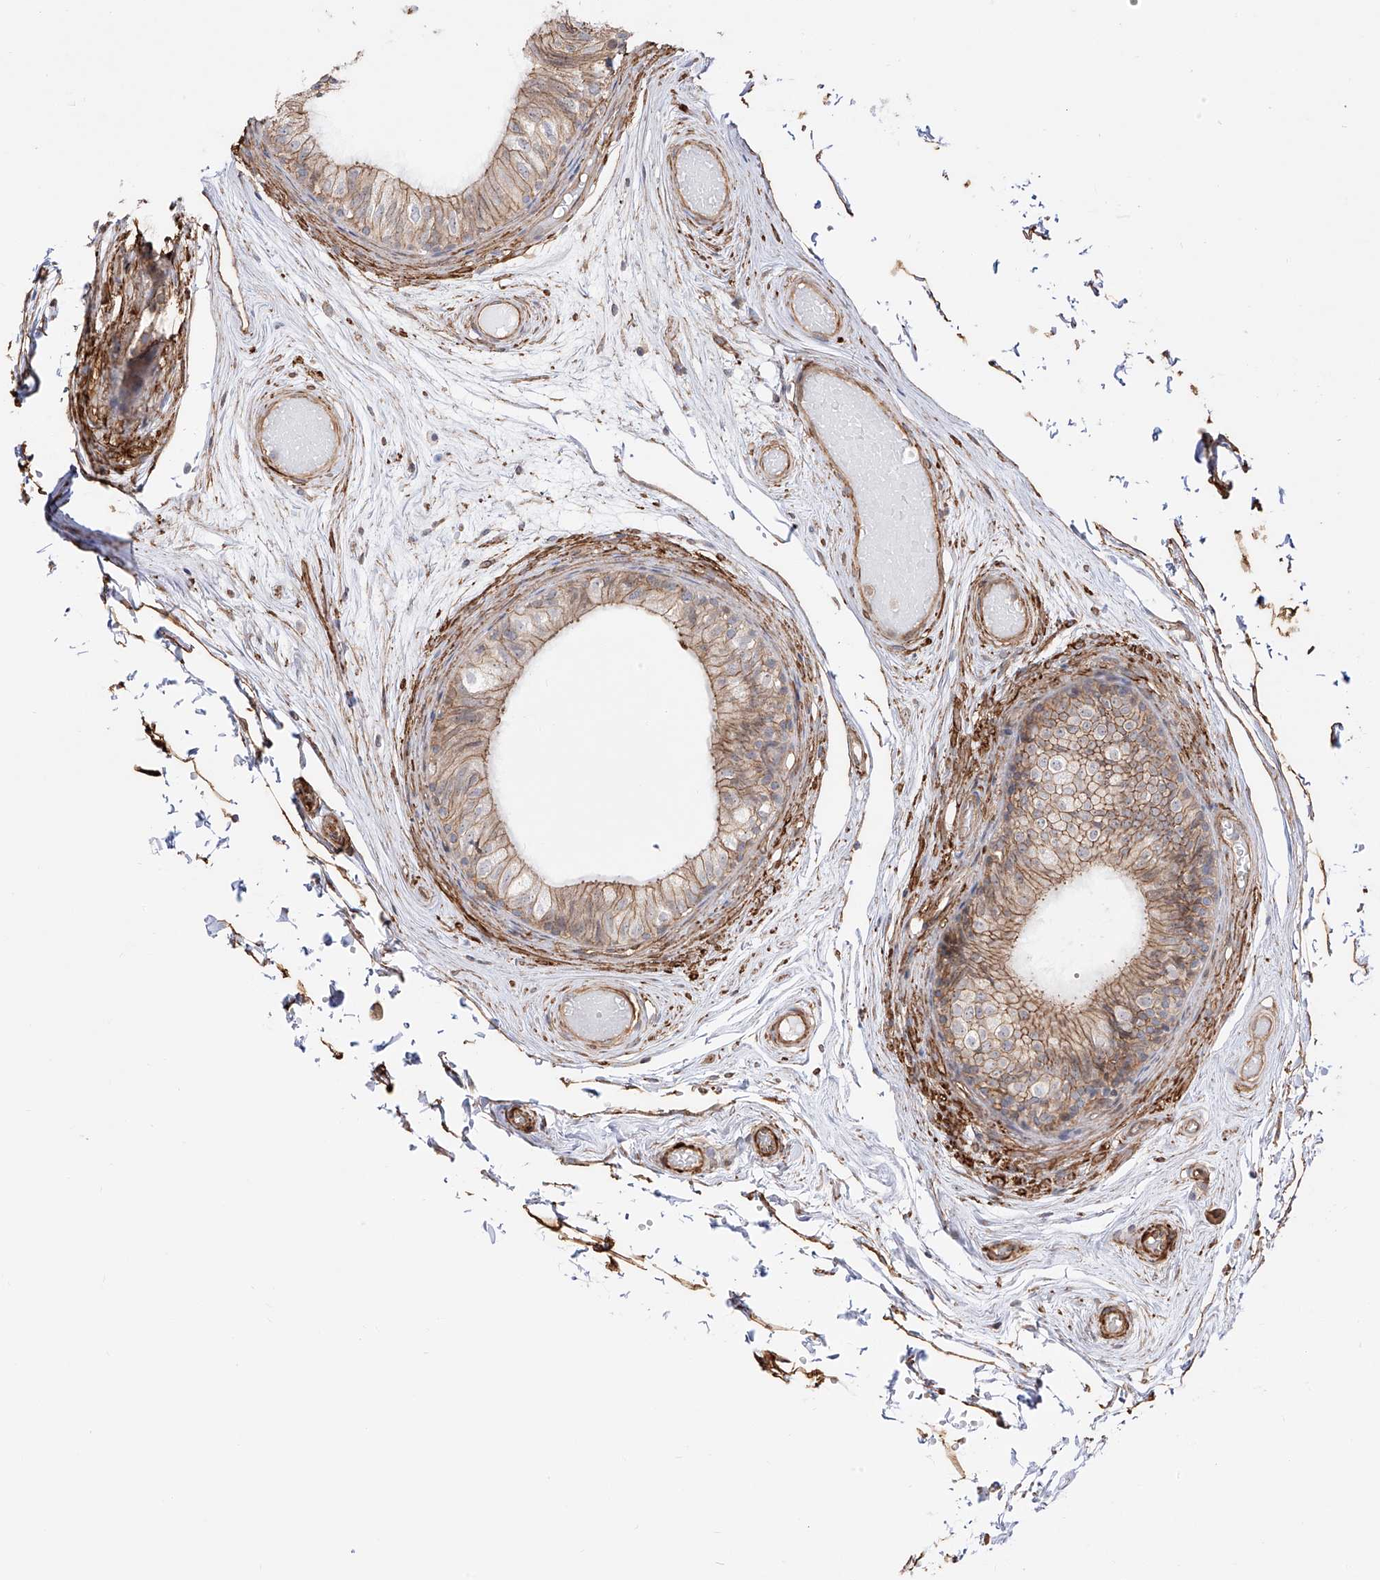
{"staining": {"intensity": "moderate", "quantity": ">75%", "location": "cytoplasmic/membranous"}, "tissue": "epididymis", "cell_type": "Glandular cells", "image_type": "normal", "snomed": [{"axis": "morphology", "description": "Normal tissue, NOS"}, {"axis": "topography", "description": "Epididymis"}], "caption": "Protein expression analysis of benign human epididymis reveals moderate cytoplasmic/membranous positivity in approximately >75% of glandular cells. Nuclei are stained in blue.", "gene": "ZNF180", "patient": {"sex": "male", "age": 79}}